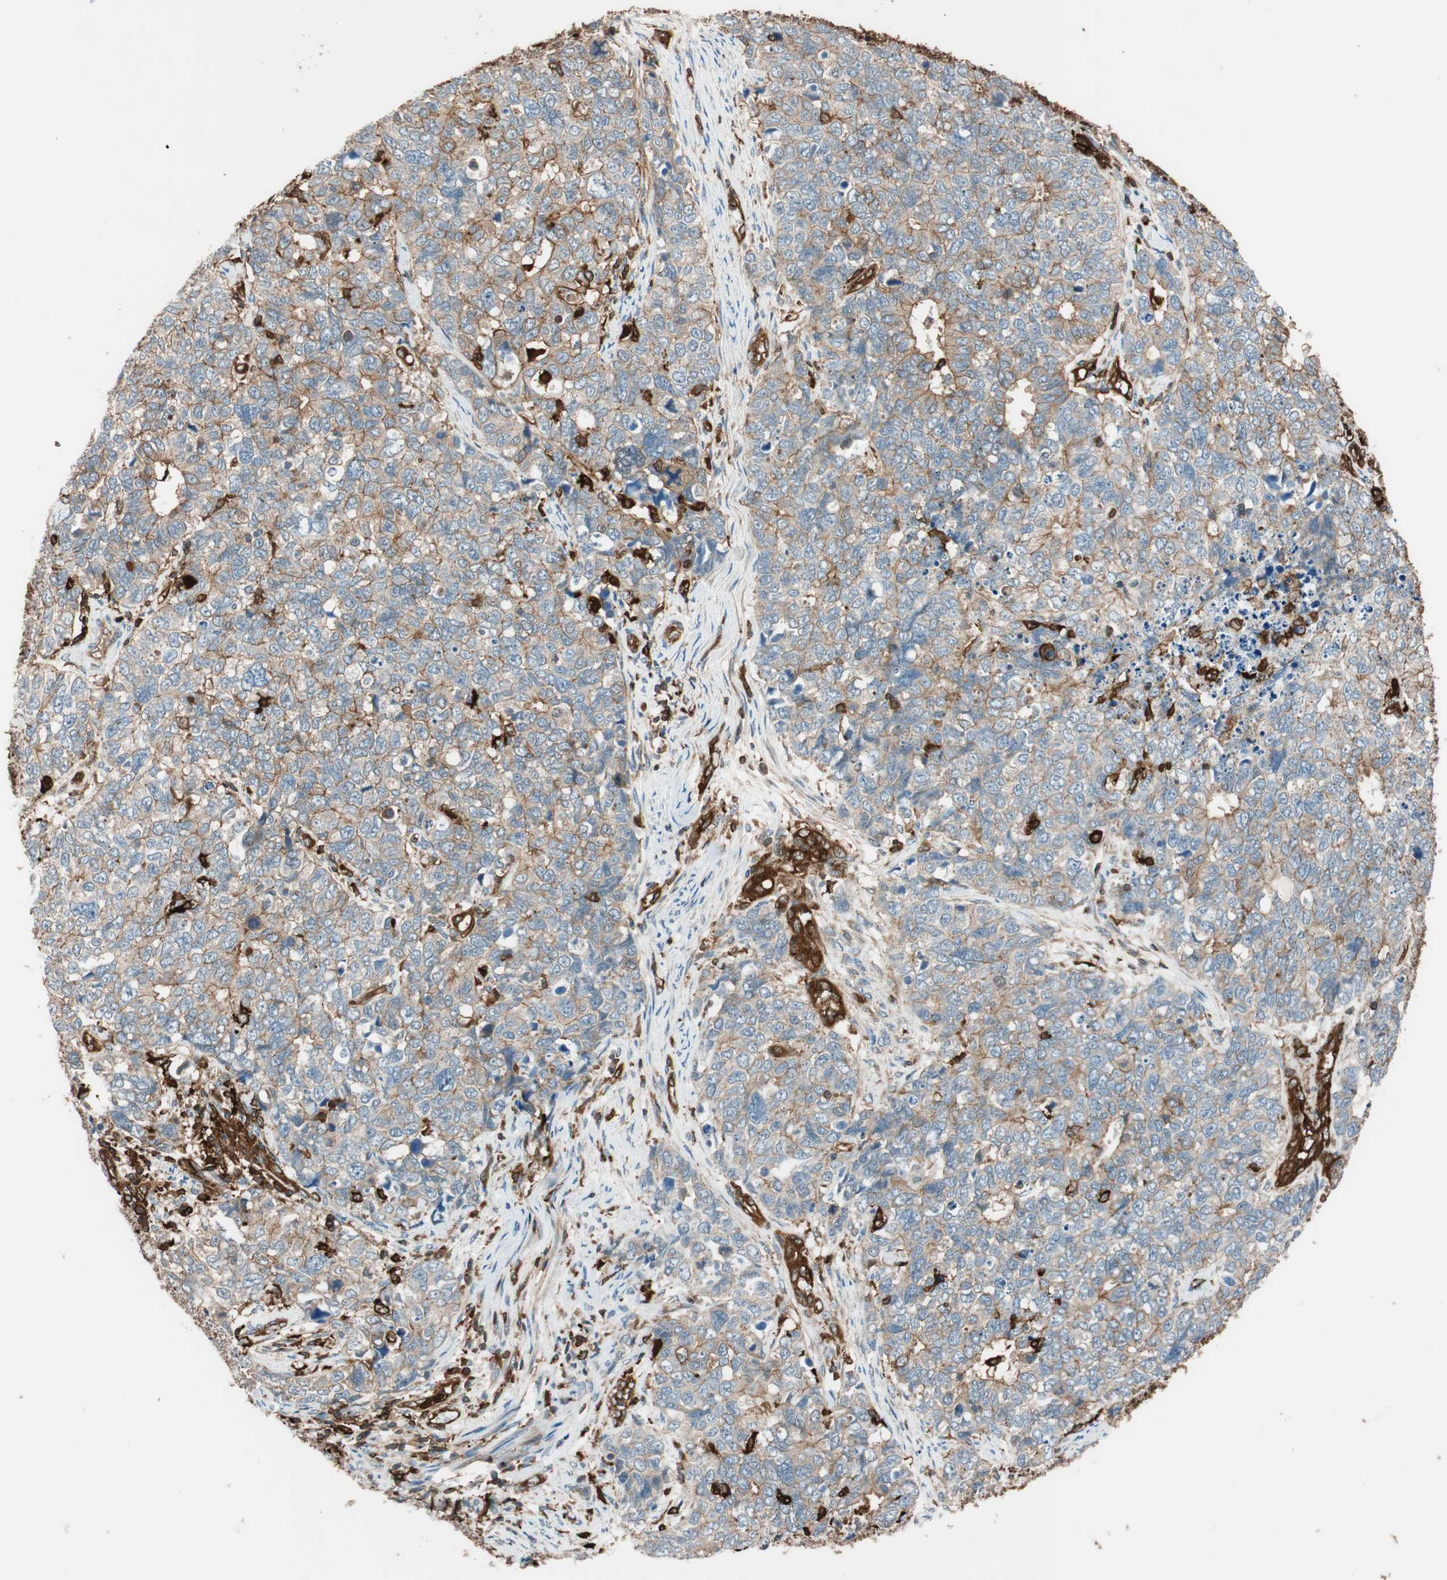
{"staining": {"intensity": "moderate", "quantity": ">75%", "location": "cytoplasmic/membranous"}, "tissue": "cervical cancer", "cell_type": "Tumor cells", "image_type": "cancer", "snomed": [{"axis": "morphology", "description": "Squamous cell carcinoma, NOS"}, {"axis": "topography", "description": "Cervix"}], "caption": "High-magnification brightfield microscopy of cervical squamous cell carcinoma stained with DAB (3,3'-diaminobenzidine) (brown) and counterstained with hematoxylin (blue). tumor cells exhibit moderate cytoplasmic/membranous expression is present in about>75% of cells.", "gene": "VASP", "patient": {"sex": "female", "age": 63}}